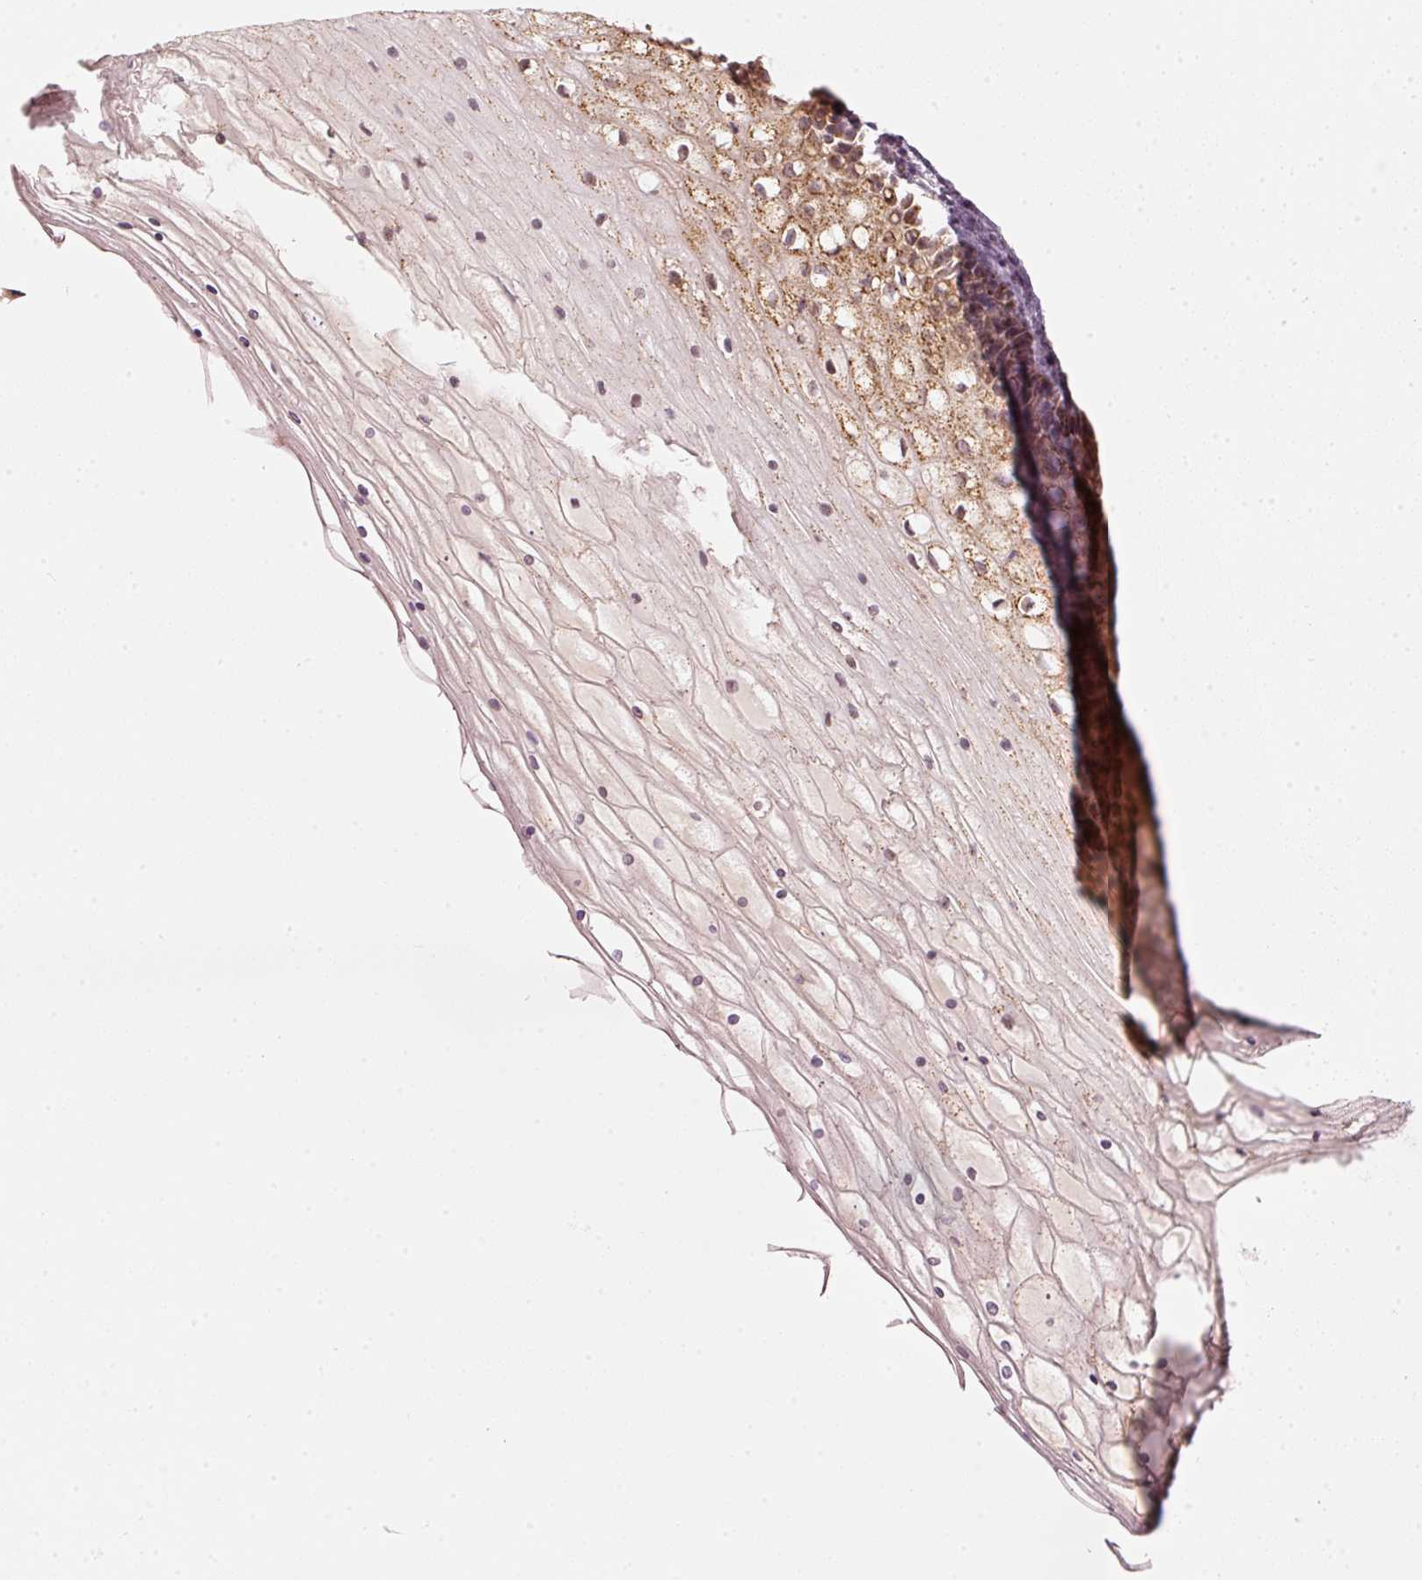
{"staining": {"intensity": "moderate", "quantity": ">75%", "location": "cytoplasmic/membranous"}, "tissue": "cervix", "cell_type": "Glandular cells", "image_type": "normal", "snomed": [{"axis": "morphology", "description": "Normal tissue, NOS"}, {"axis": "topography", "description": "Cervix"}], "caption": "Moderate cytoplasmic/membranous positivity for a protein is present in about >75% of glandular cells of benign cervix using immunohistochemistry (IHC).", "gene": "ARHGAP22", "patient": {"sex": "female", "age": 36}}